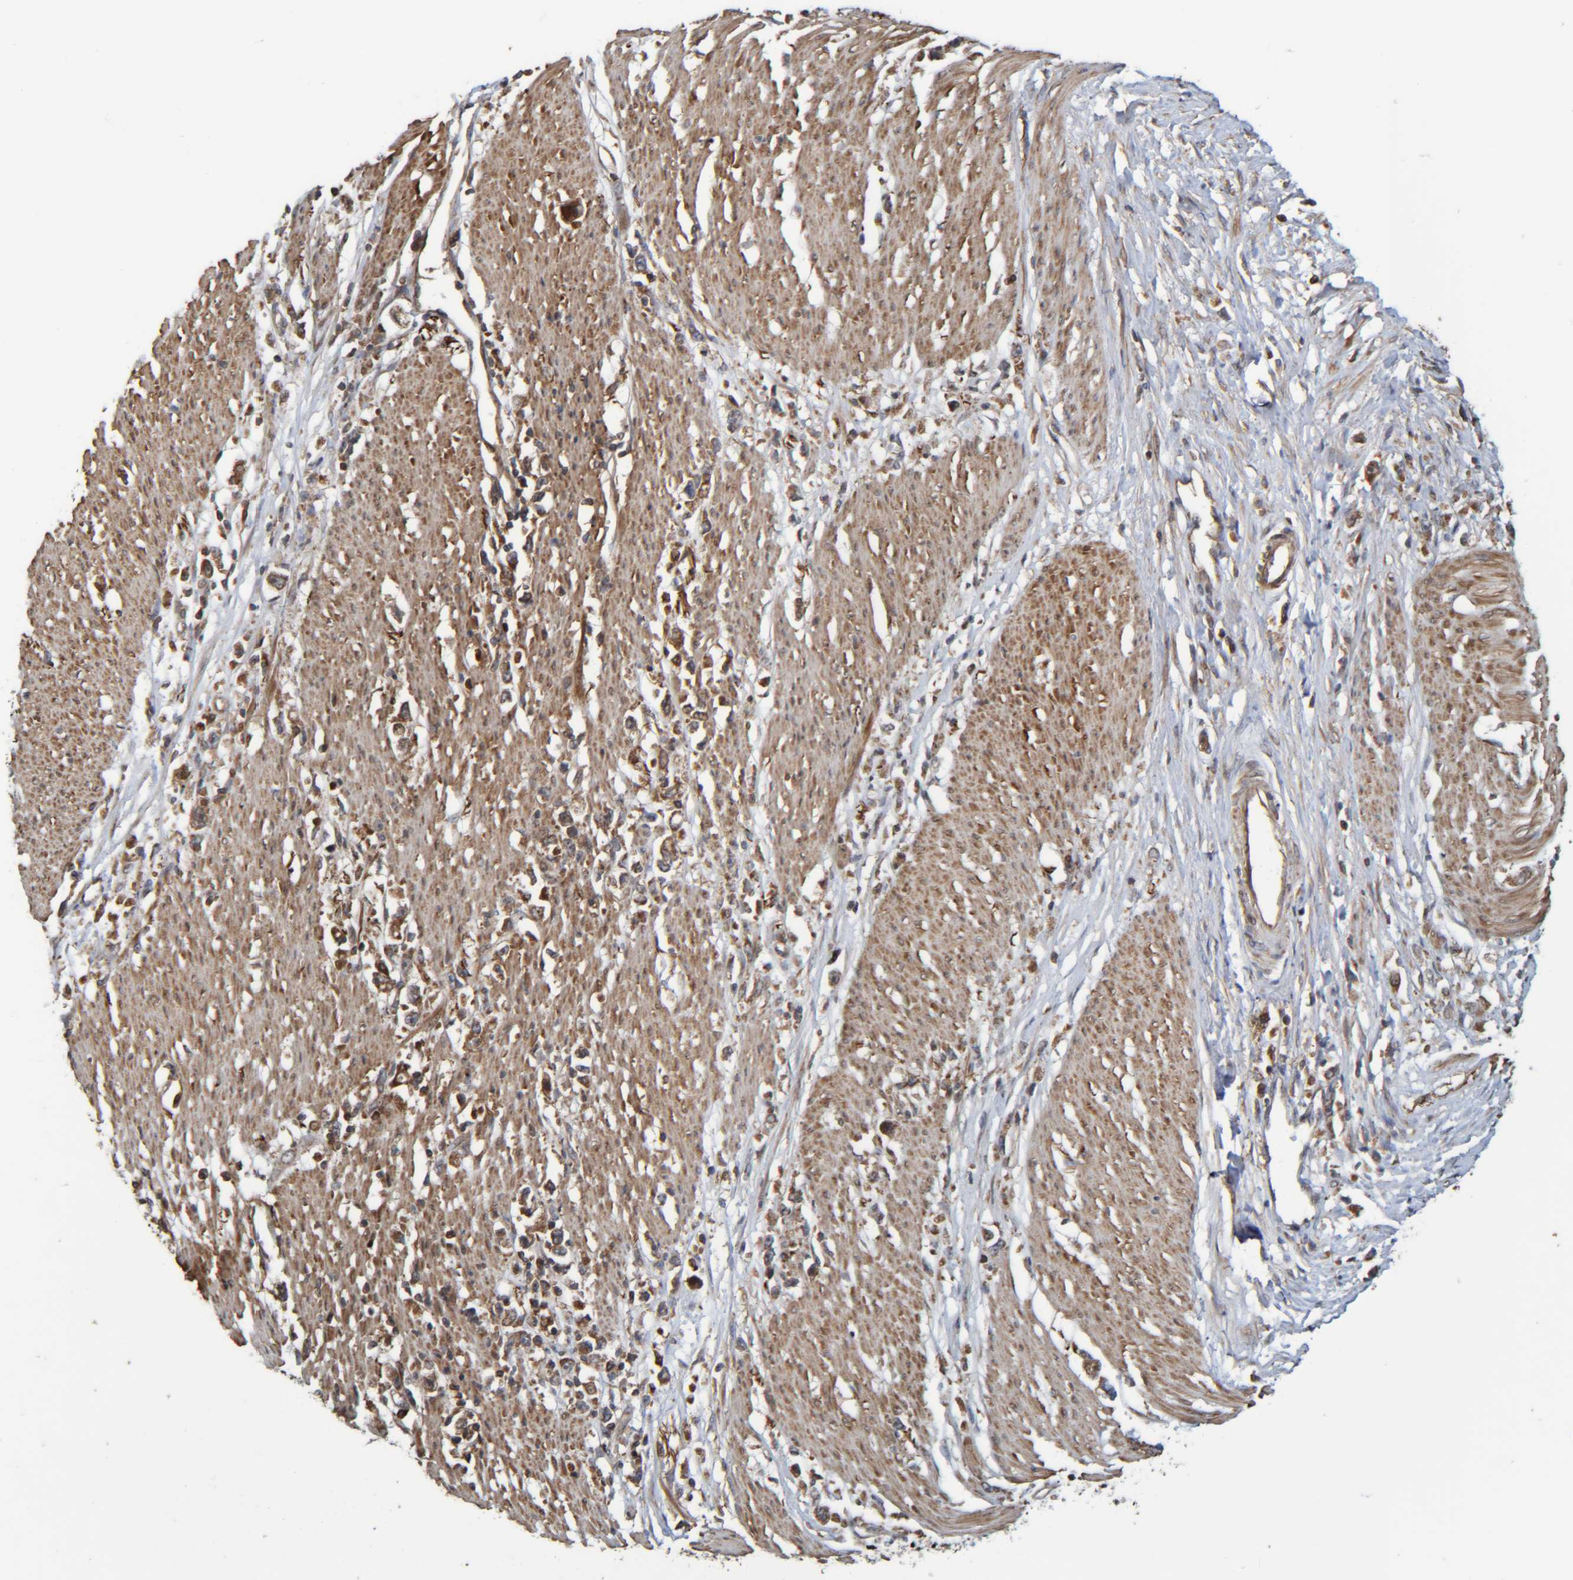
{"staining": {"intensity": "moderate", "quantity": ">75%", "location": "cytoplasmic/membranous"}, "tissue": "stomach cancer", "cell_type": "Tumor cells", "image_type": "cancer", "snomed": [{"axis": "morphology", "description": "Adenocarcinoma, NOS"}, {"axis": "topography", "description": "Stomach"}], "caption": "Adenocarcinoma (stomach) was stained to show a protein in brown. There is medium levels of moderate cytoplasmic/membranous positivity in about >75% of tumor cells.", "gene": "CCDC57", "patient": {"sex": "female", "age": 59}}